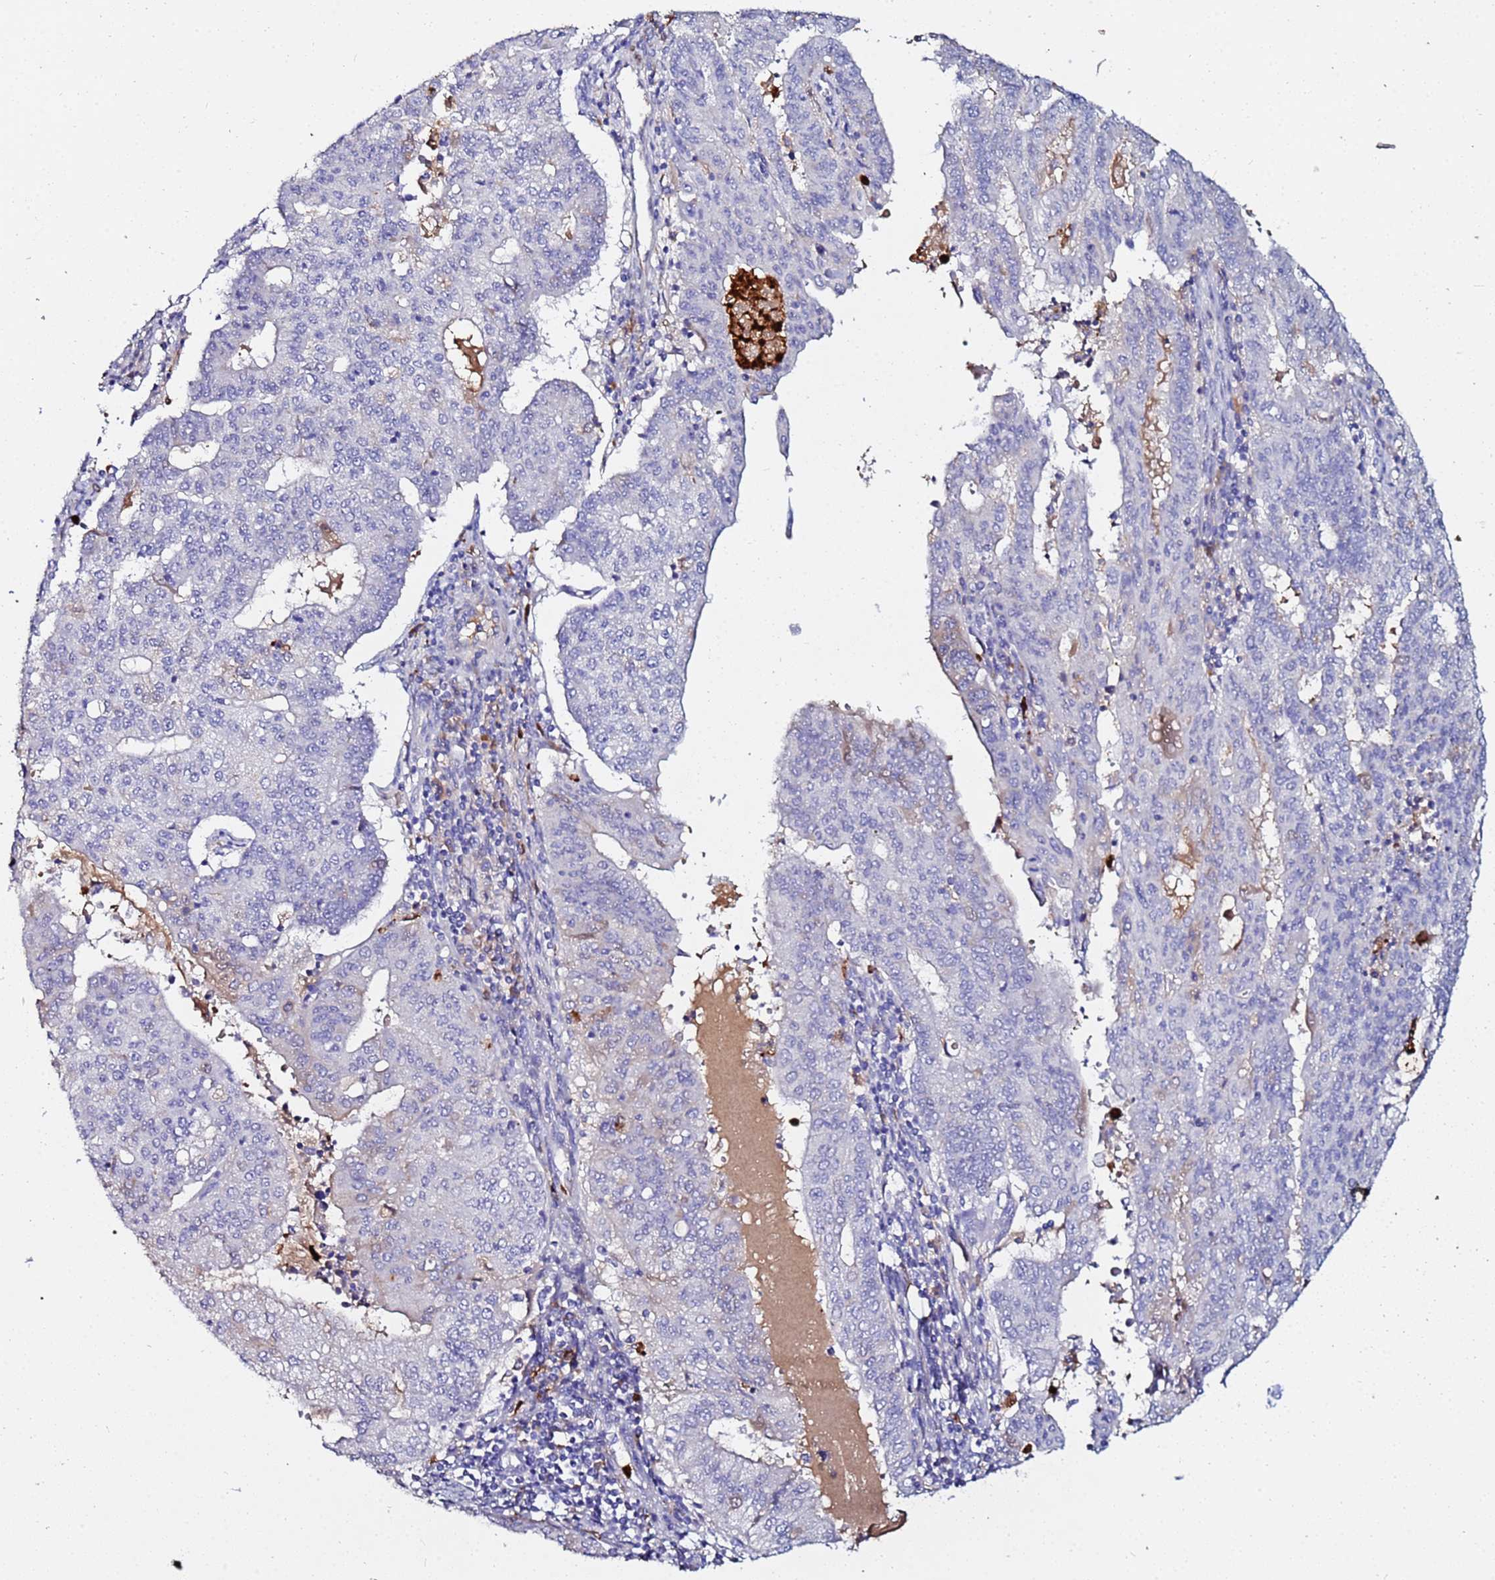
{"staining": {"intensity": "negative", "quantity": "none", "location": "none"}, "tissue": "endometrial cancer", "cell_type": "Tumor cells", "image_type": "cancer", "snomed": [{"axis": "morphology", "description": "Adenocarcinoma, NOS"}, {"axis": "topography", "description": "Endometrium"}], "caption": "Human endometrial adenocarcinoma stained for a protein using immunohistochemistry (IHC) reveals no positivity in tumor cells.", "gene": "TUBAL3", "patient": {"sex": "female", "age": 59}}